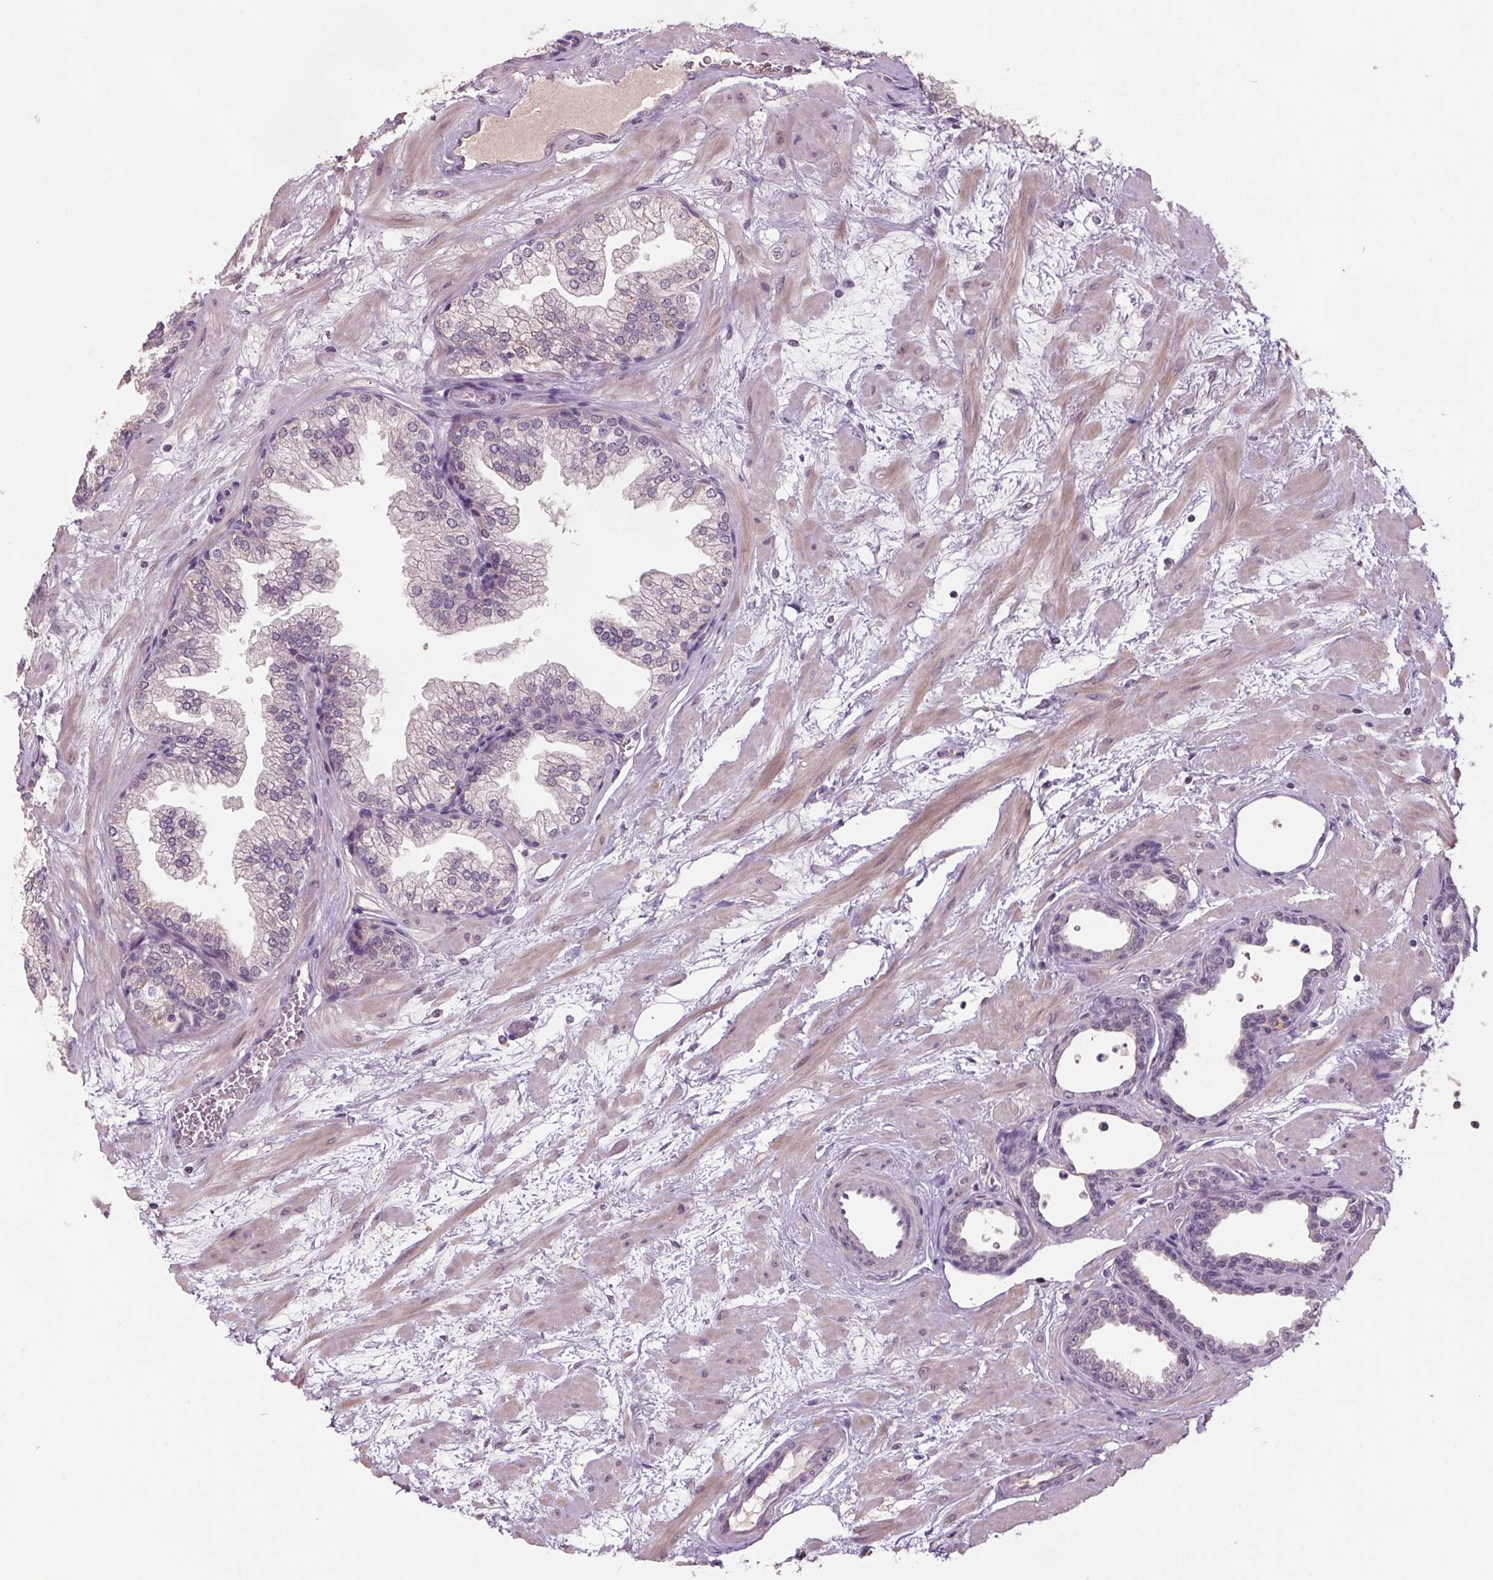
{"staining": {"intensity": "negative", "quantity": "none", "location": "none"}, "tissue": "prostate", "cell_type": "Glandular cells", "image_type": "normal", "snomed": [{"axis": "morphology", "description": "Normal tissue, NOS"}, {"axis": "topography", "description": "Prostate"}], "caption": "Immunohistochemical staining of normal human prostate displays no significant positivity in glandular cells.", "gene": "C2orf16", "patient": {"sex": "male", "age": 37}}